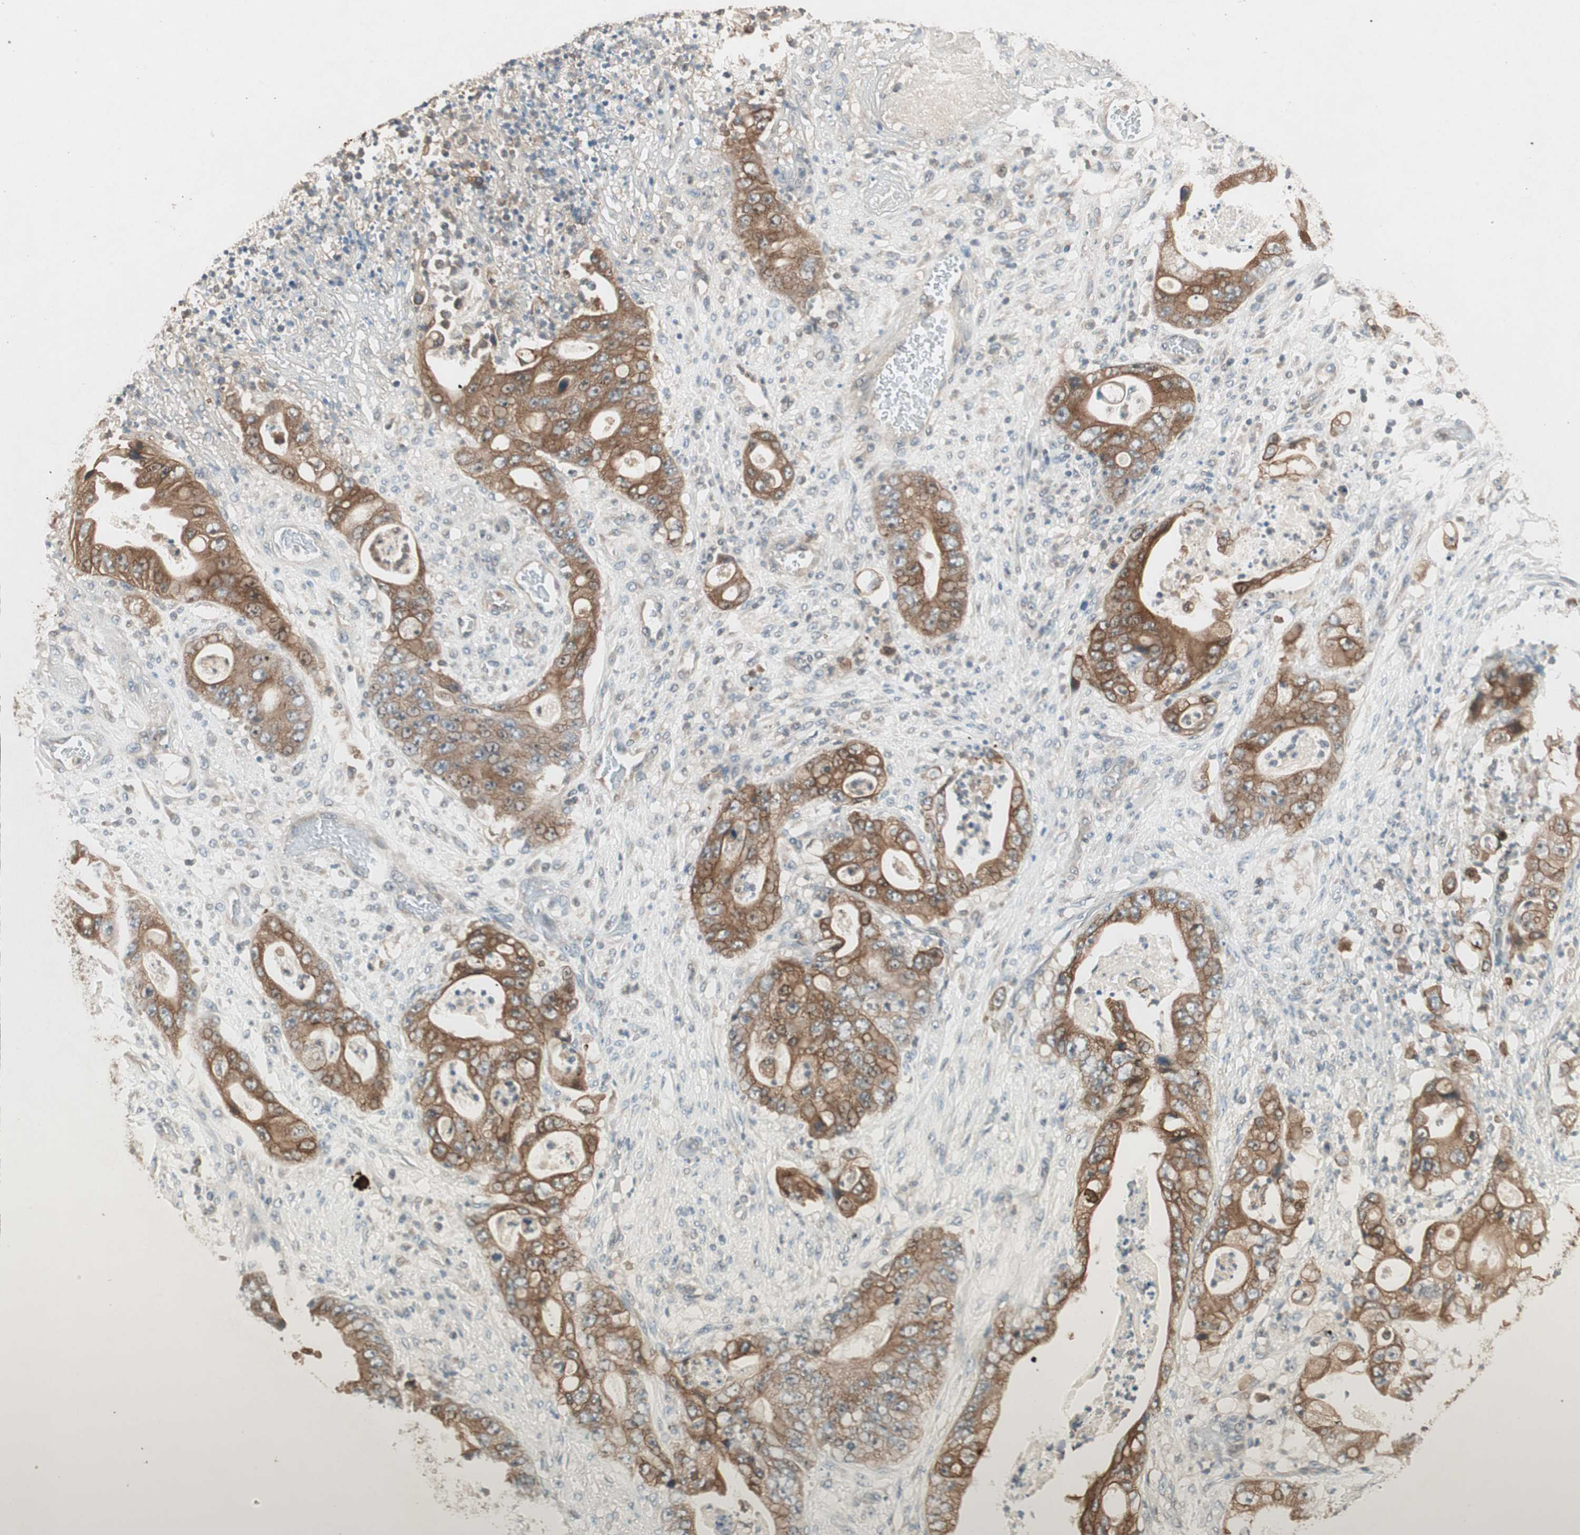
{"staining": {"intensity": "moderate", "quantity": ">75%", "location": "cytoplasmic/membranous"}, "tissue": "stomach cancer", "cell_type": "Tumor cells", "image_type": "cancer", "snomed": [{"axis": "morphology", "description": "Adenocarcinoma, NOS"}, {"axis": "topography", "description": "Stomach"}], "caption": "Stomach cancer was stained to show a protein in brown. There is medium levels of moderate cytoplasmic/membranous expression in about >75% of tumor cells.", "gene": "TRIM21", "patient": {"sex": "female", "age": 73}}